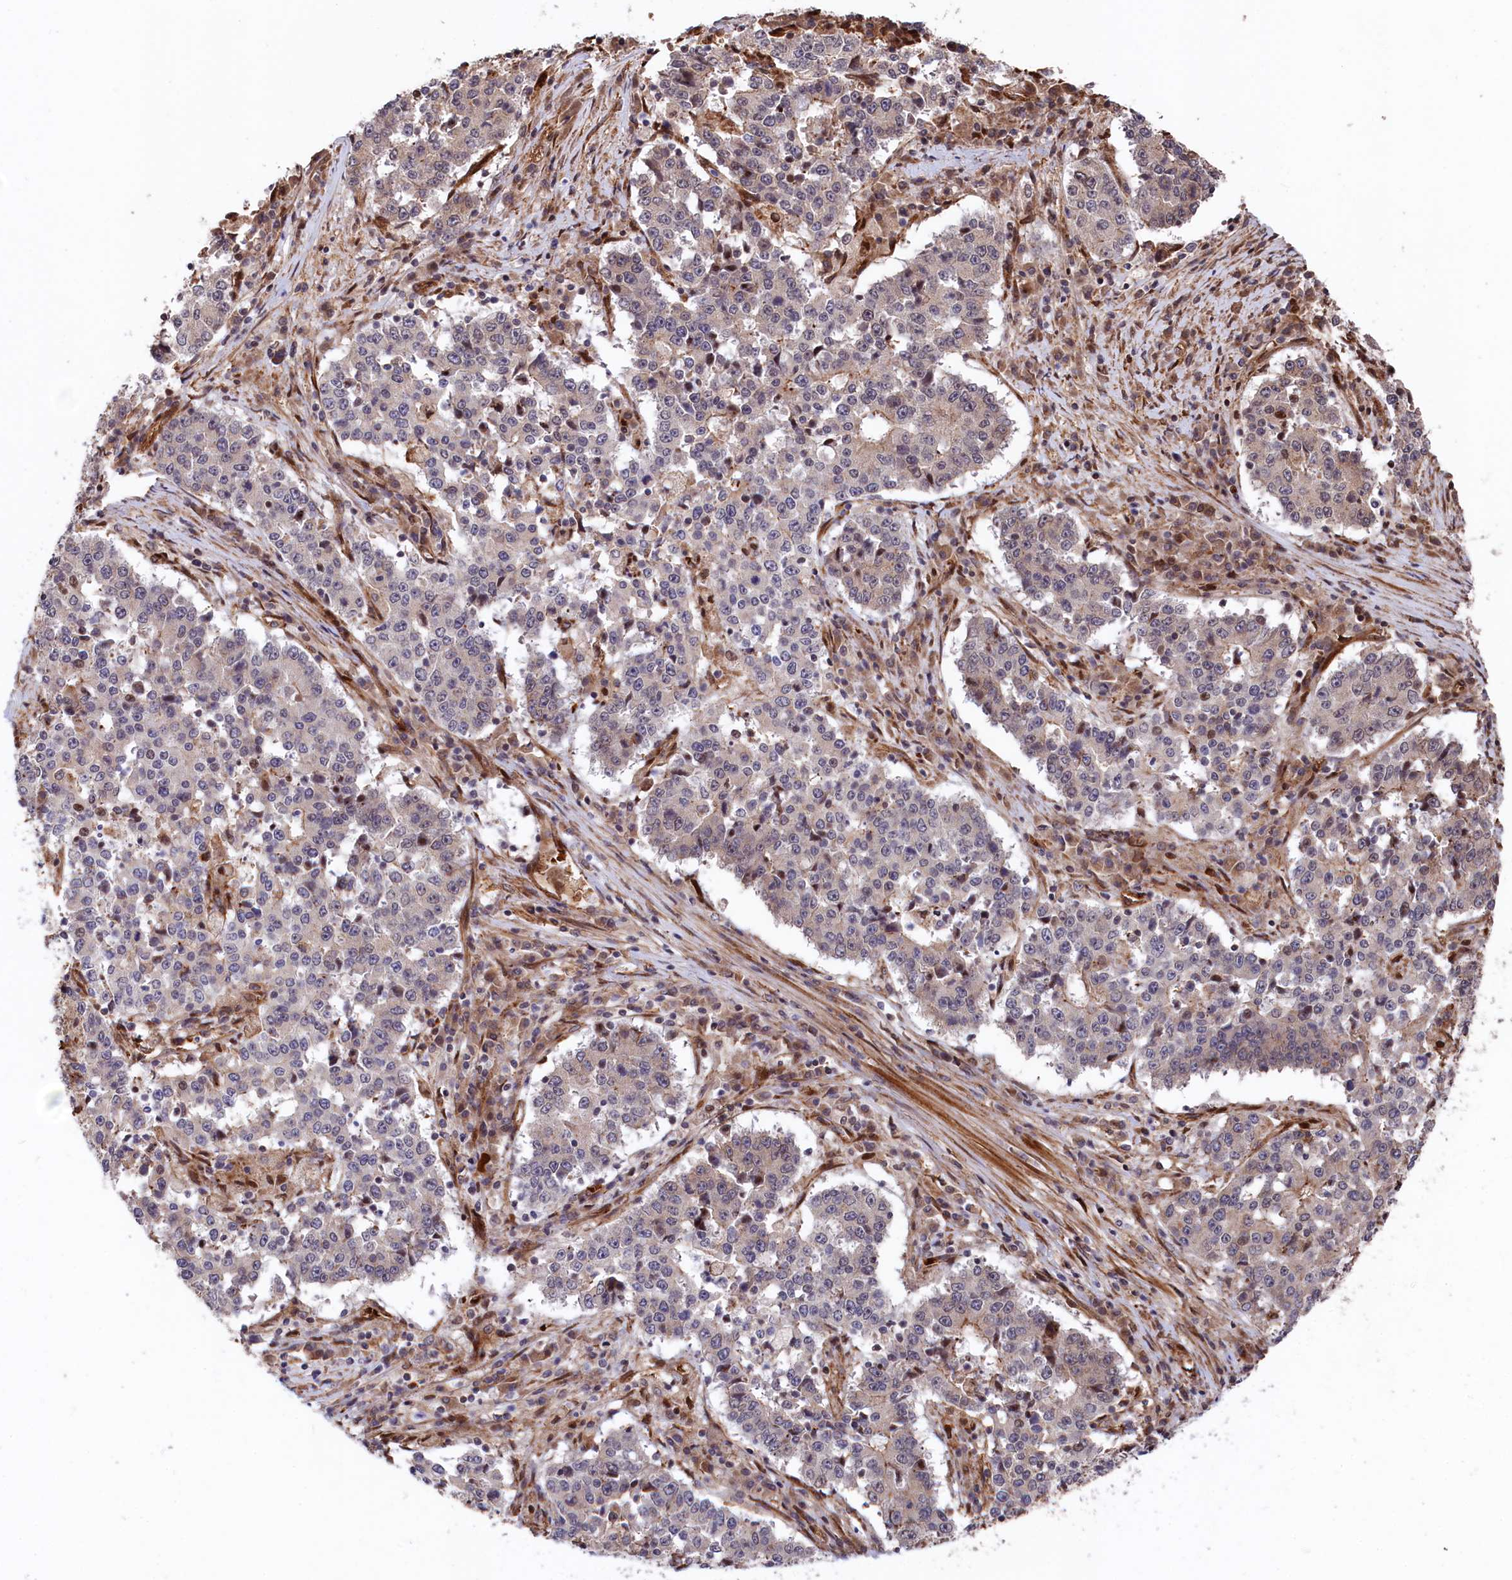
{"staining": {"intensity": "negative", "quantity": "none", "location": "none"}, "tissue": "stomach cancer", "cell_type": "Tumor cells", "image_type": "cancer", "snomed": [{"axis": "morphology", "description": "Adenocarcinoma, NOS"}, {"axis": "topography", "description": "Stomach"}], "caption": "Image shows no protein expression in tumor cells of stomach cancer (adenocarcinoma) tissue. Nuclei are stained in blue.", "gene": "TNKS1BP1", "patient": {"sex": "male", "age": 59}}